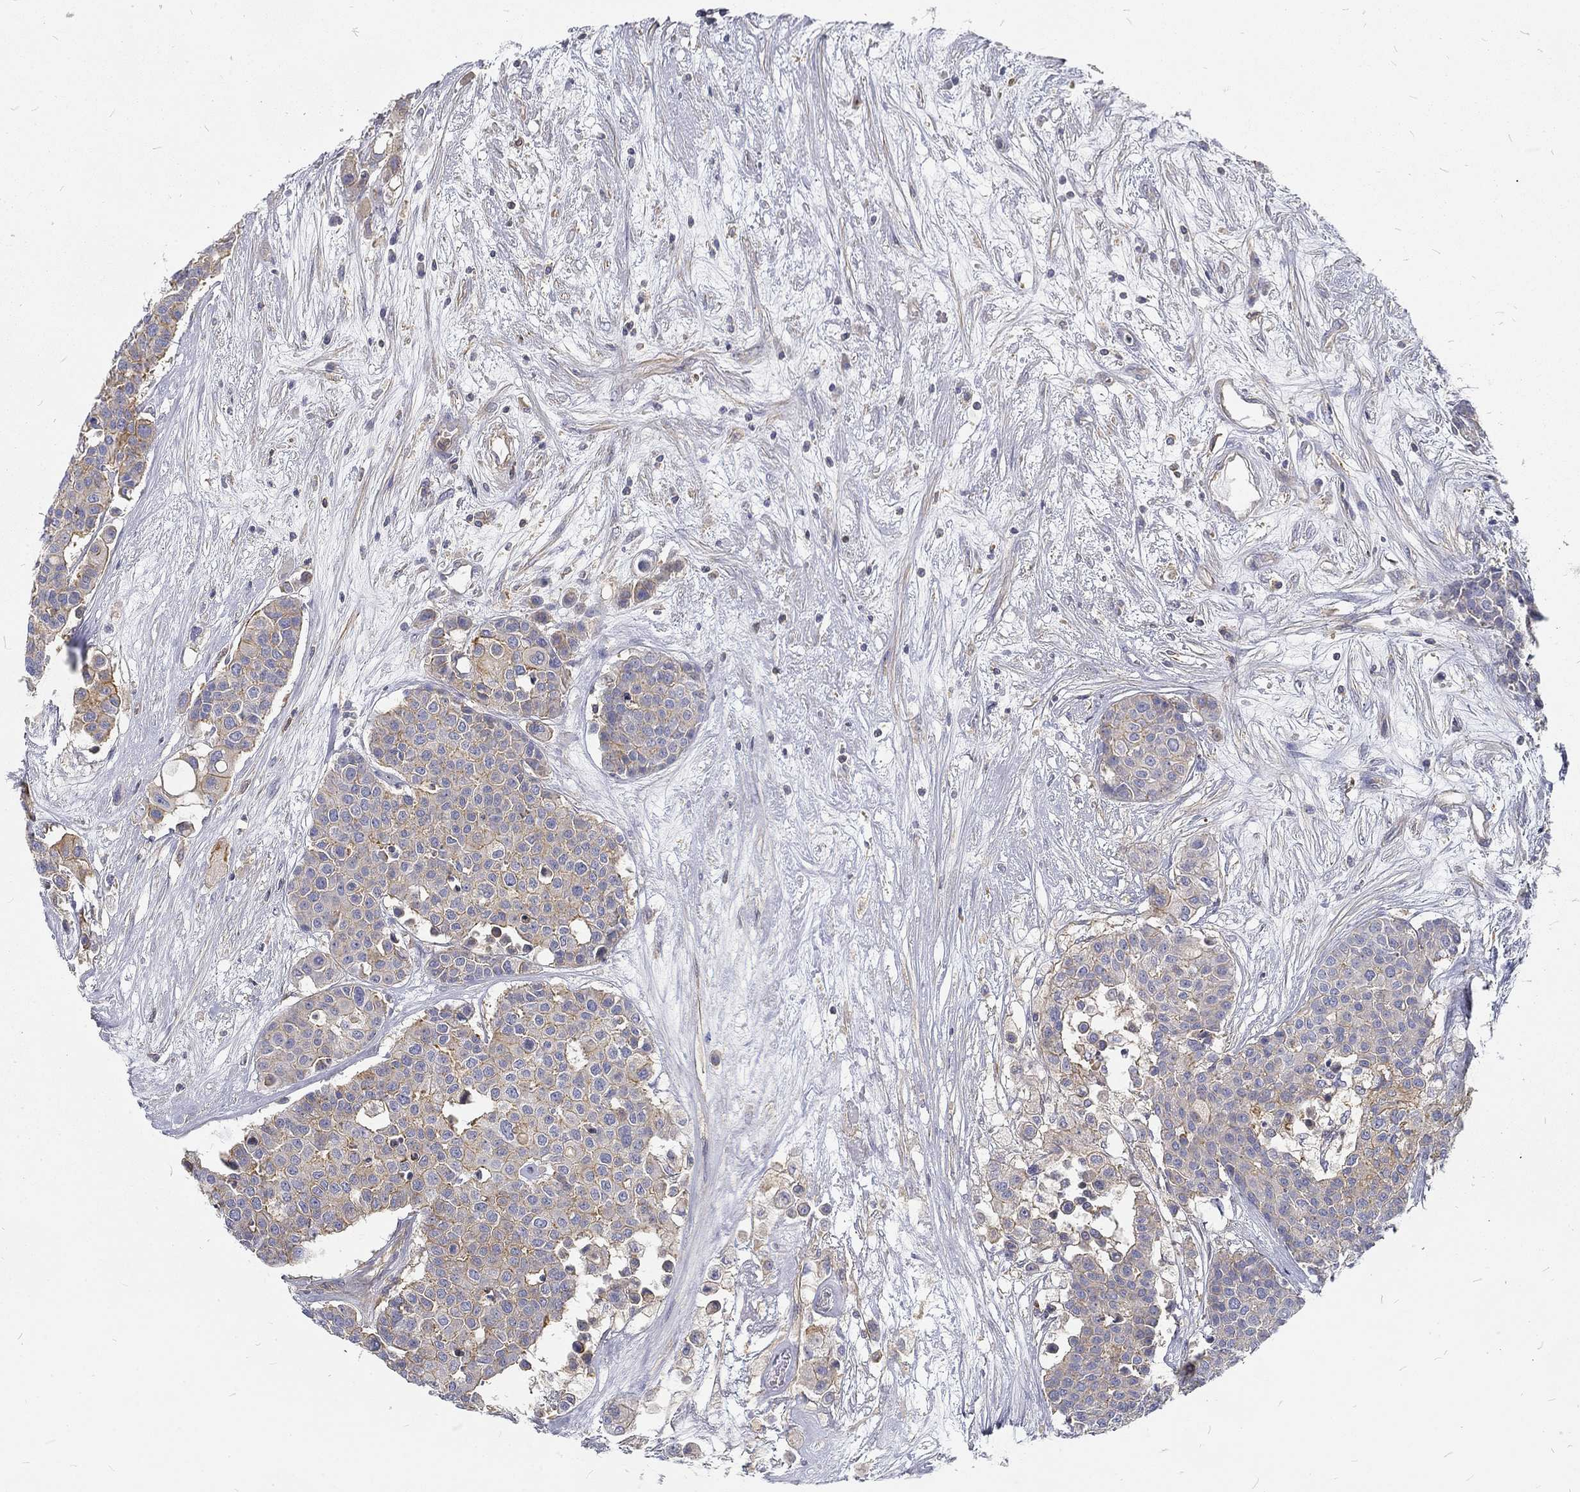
{"staining": {"intensity": "moderate", "quantity": "25%-75%", "location": "cytoplasmic/membranous"}, "tissue": "carcinoid", "cell_type": "Tumor cells", "image_type": "cancer", "snomed": [{"axis": "morphology", "description": "Carcinoid, malignant, NOS"}, {"axis": "topography", "description": "Colon"}], "caption": "Carcinoid (malignant) was stained to show a protein in brown. There is medium levels of moderate cytoplasmic/membranous positivity in about 25%-75% of tumor cells. (DAB IHC, brown staining for protein, blue staining for nuclei).", "gene": "MTMR11", "patient": {"sex": "male", "age": 81}}